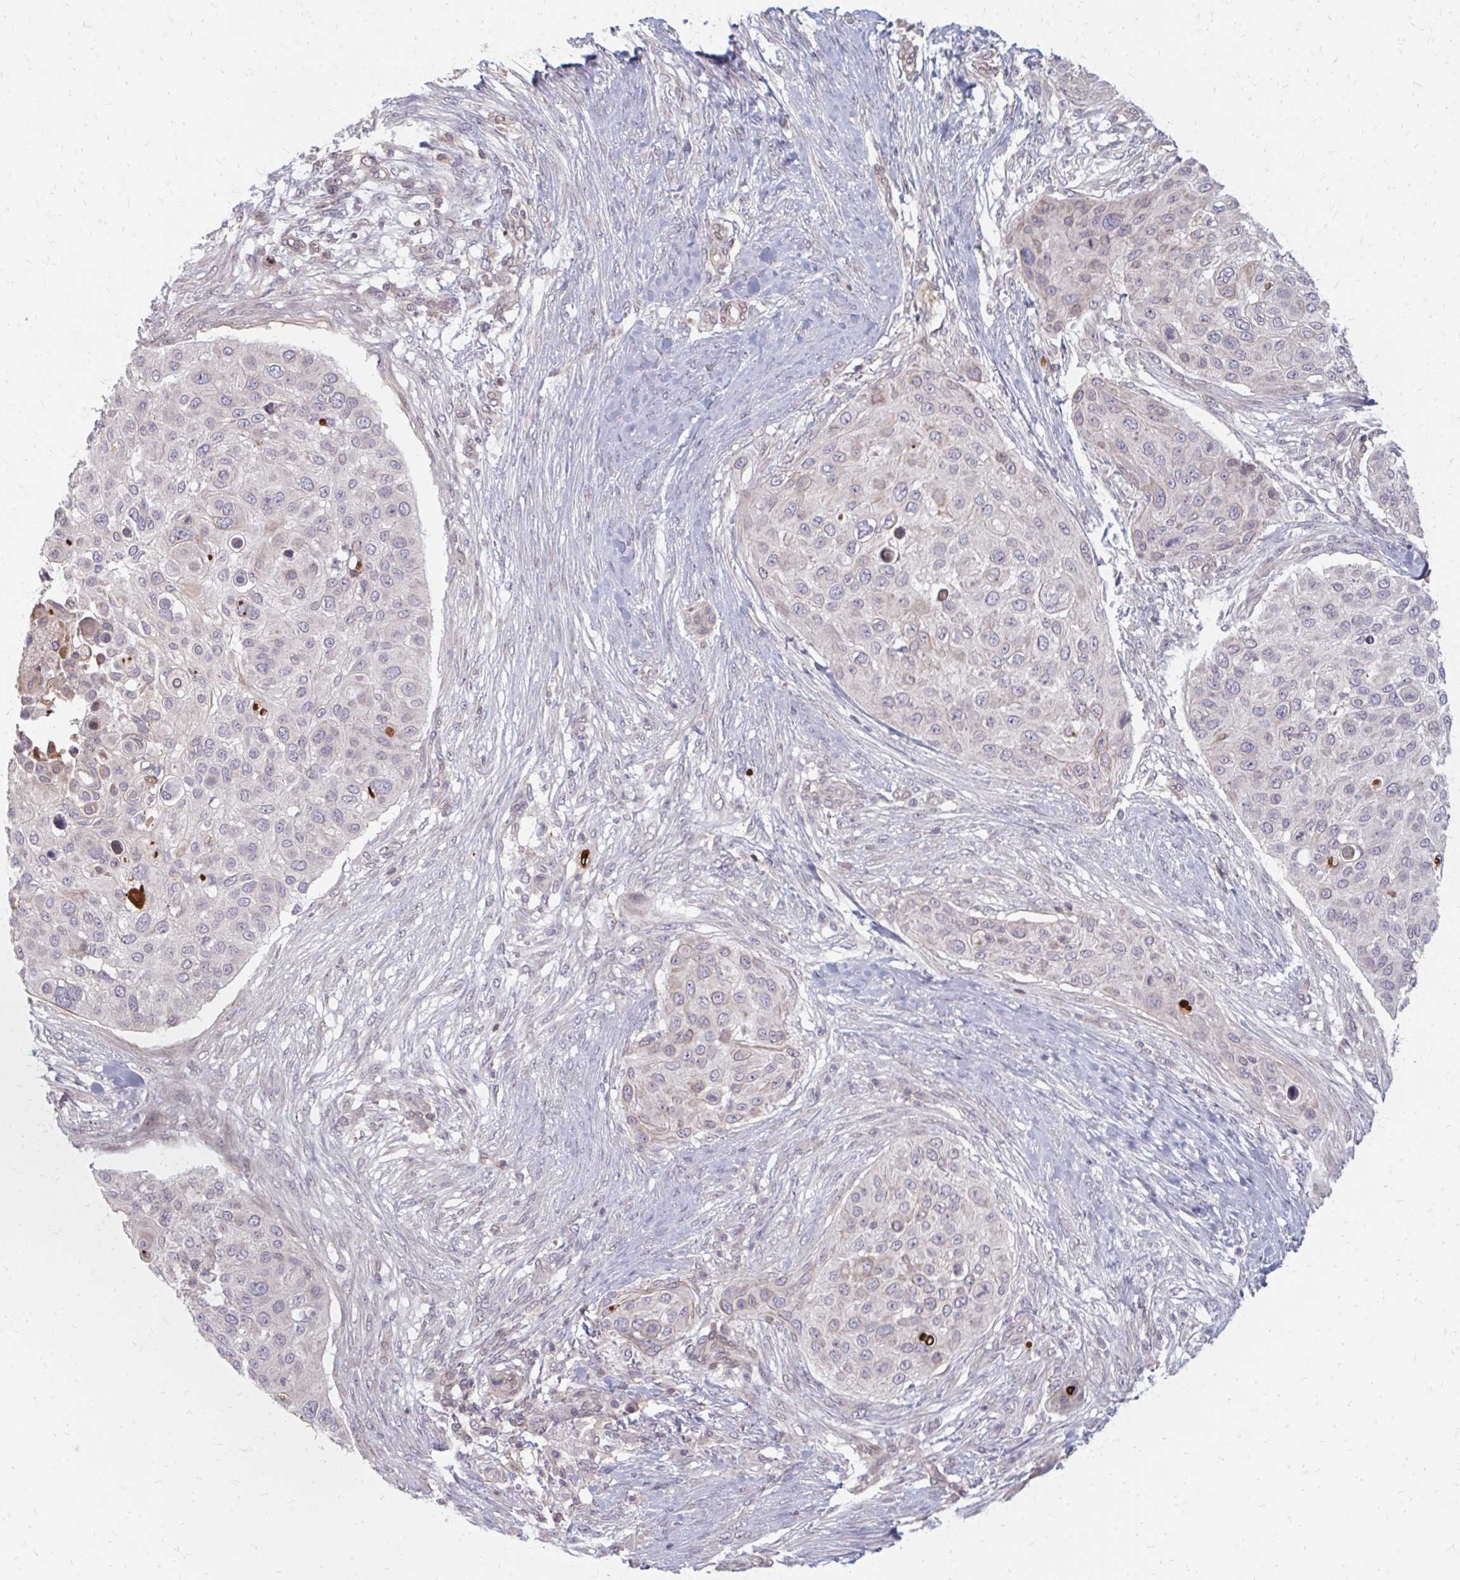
{"staining": {"intensity": "weak", "quantity": "<25%", "location": "cytoplasmic/membranous"}, "tissue": "skin cancer", "cell_type": "Tumor cells", "image_type": "cancer", "snomed": [{"axis": "morphology", "description": "Squamous cell carcinoma, NOS"}, {"axis": "topography", "description": "Skin"}], "caption": "This is a image of IHC staining of squamous cell carcinoma (skin), which shows no positivity in tumor cells.", "gene": "GPC5", "patient": {"sex": "female", "age": 87}}